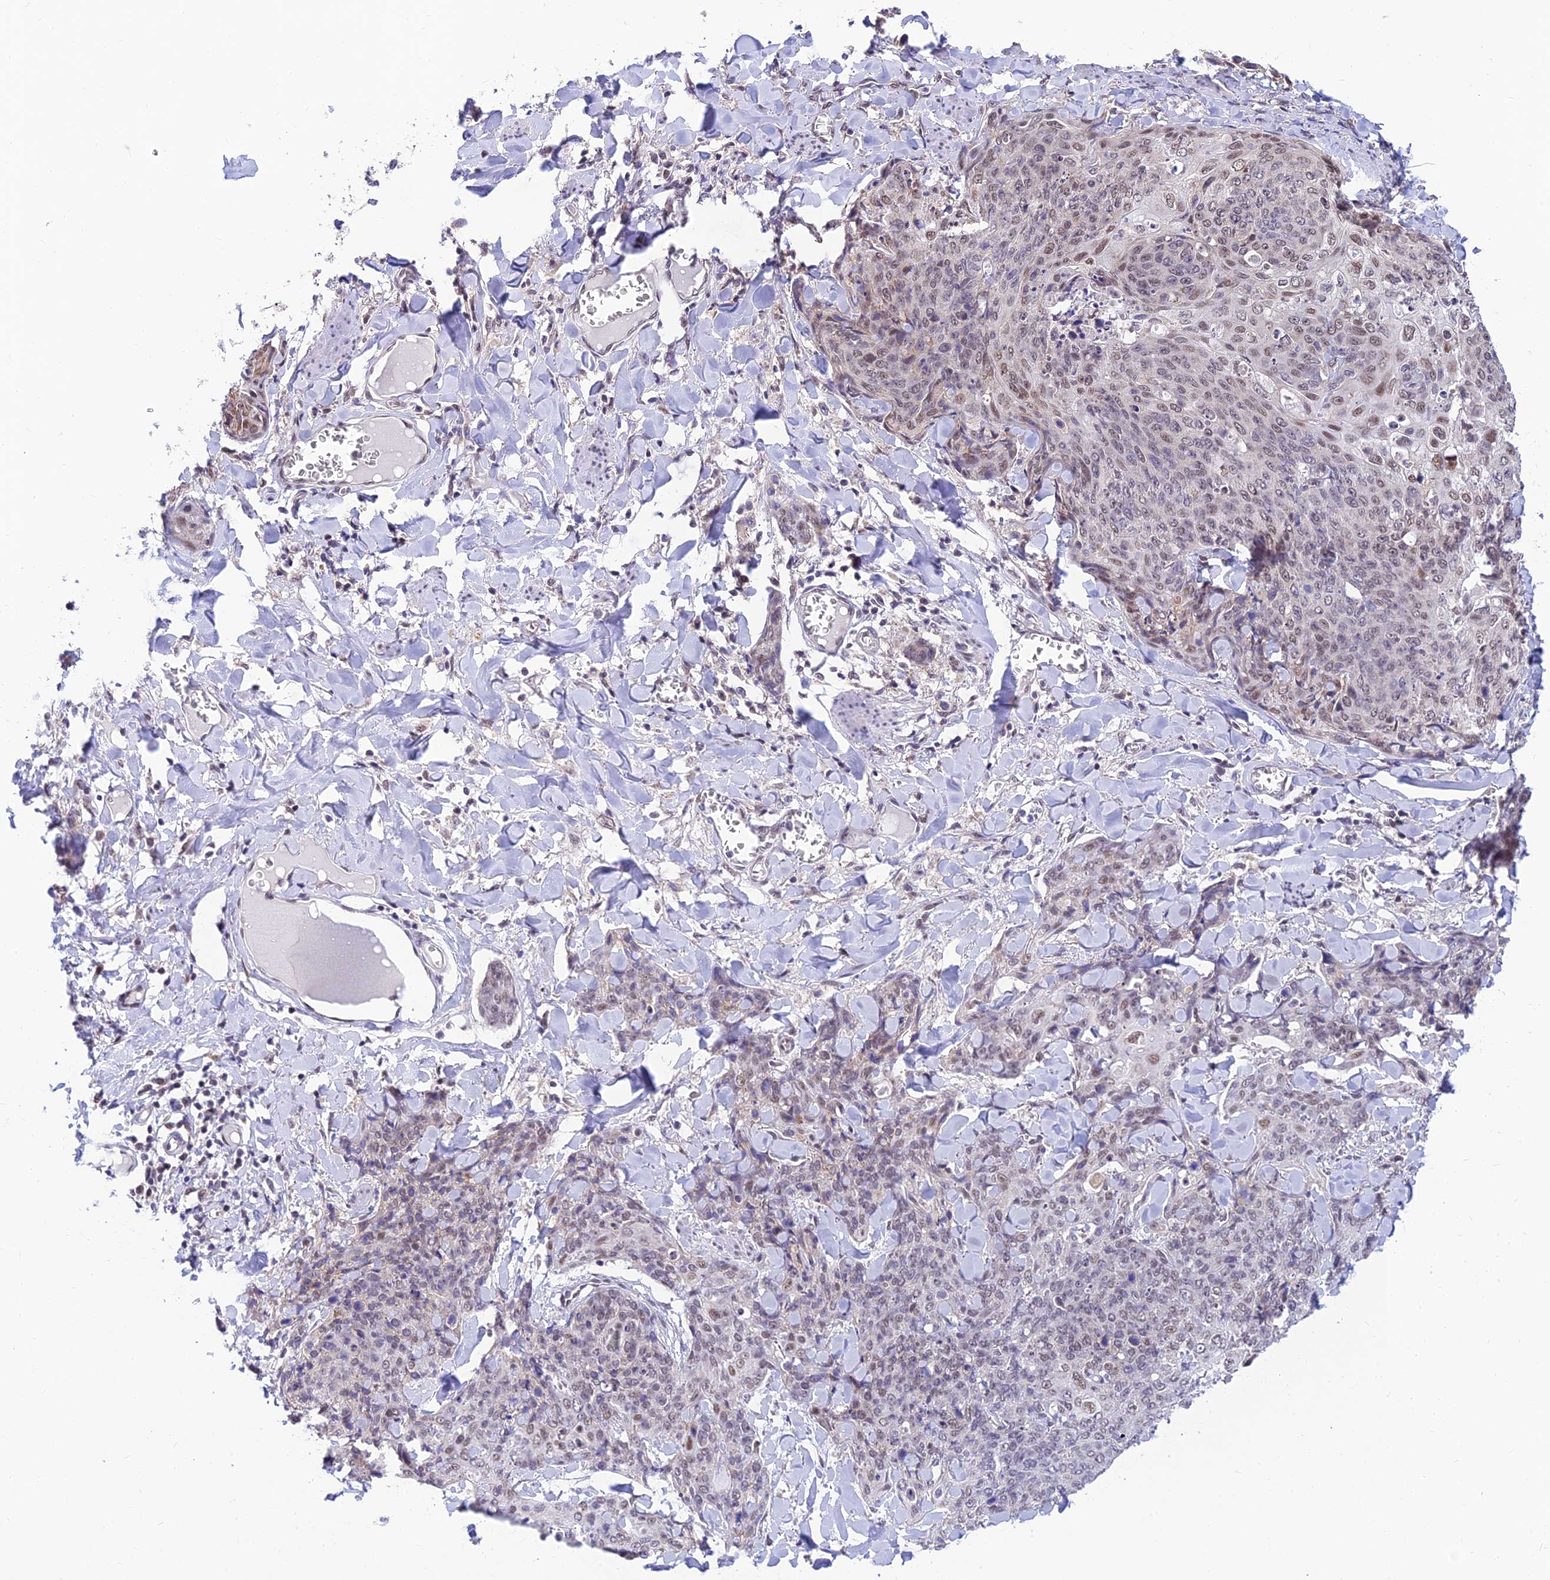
{"staining": {"intensity": "weak", "quantity": ">75%", "location": "nuclear"}, "tissue": "skin cancer", "cell_type": "Tumor cells", "image_type": "cancer", "snomed": [{"axis": "morphology", "description": "Squamous cell carcinoma, NOS"}, {"axis": "topography", "description": "Skin"}, {"axis": "topography", "description": "Vulva"}], "caption": "This micrograph displays IHC staining of human skin cancer, with low weak nuclear expression in about >75% of tumor cells.", "gene": "C2orf49", "patient": {"sex": "female", "age": 85}}